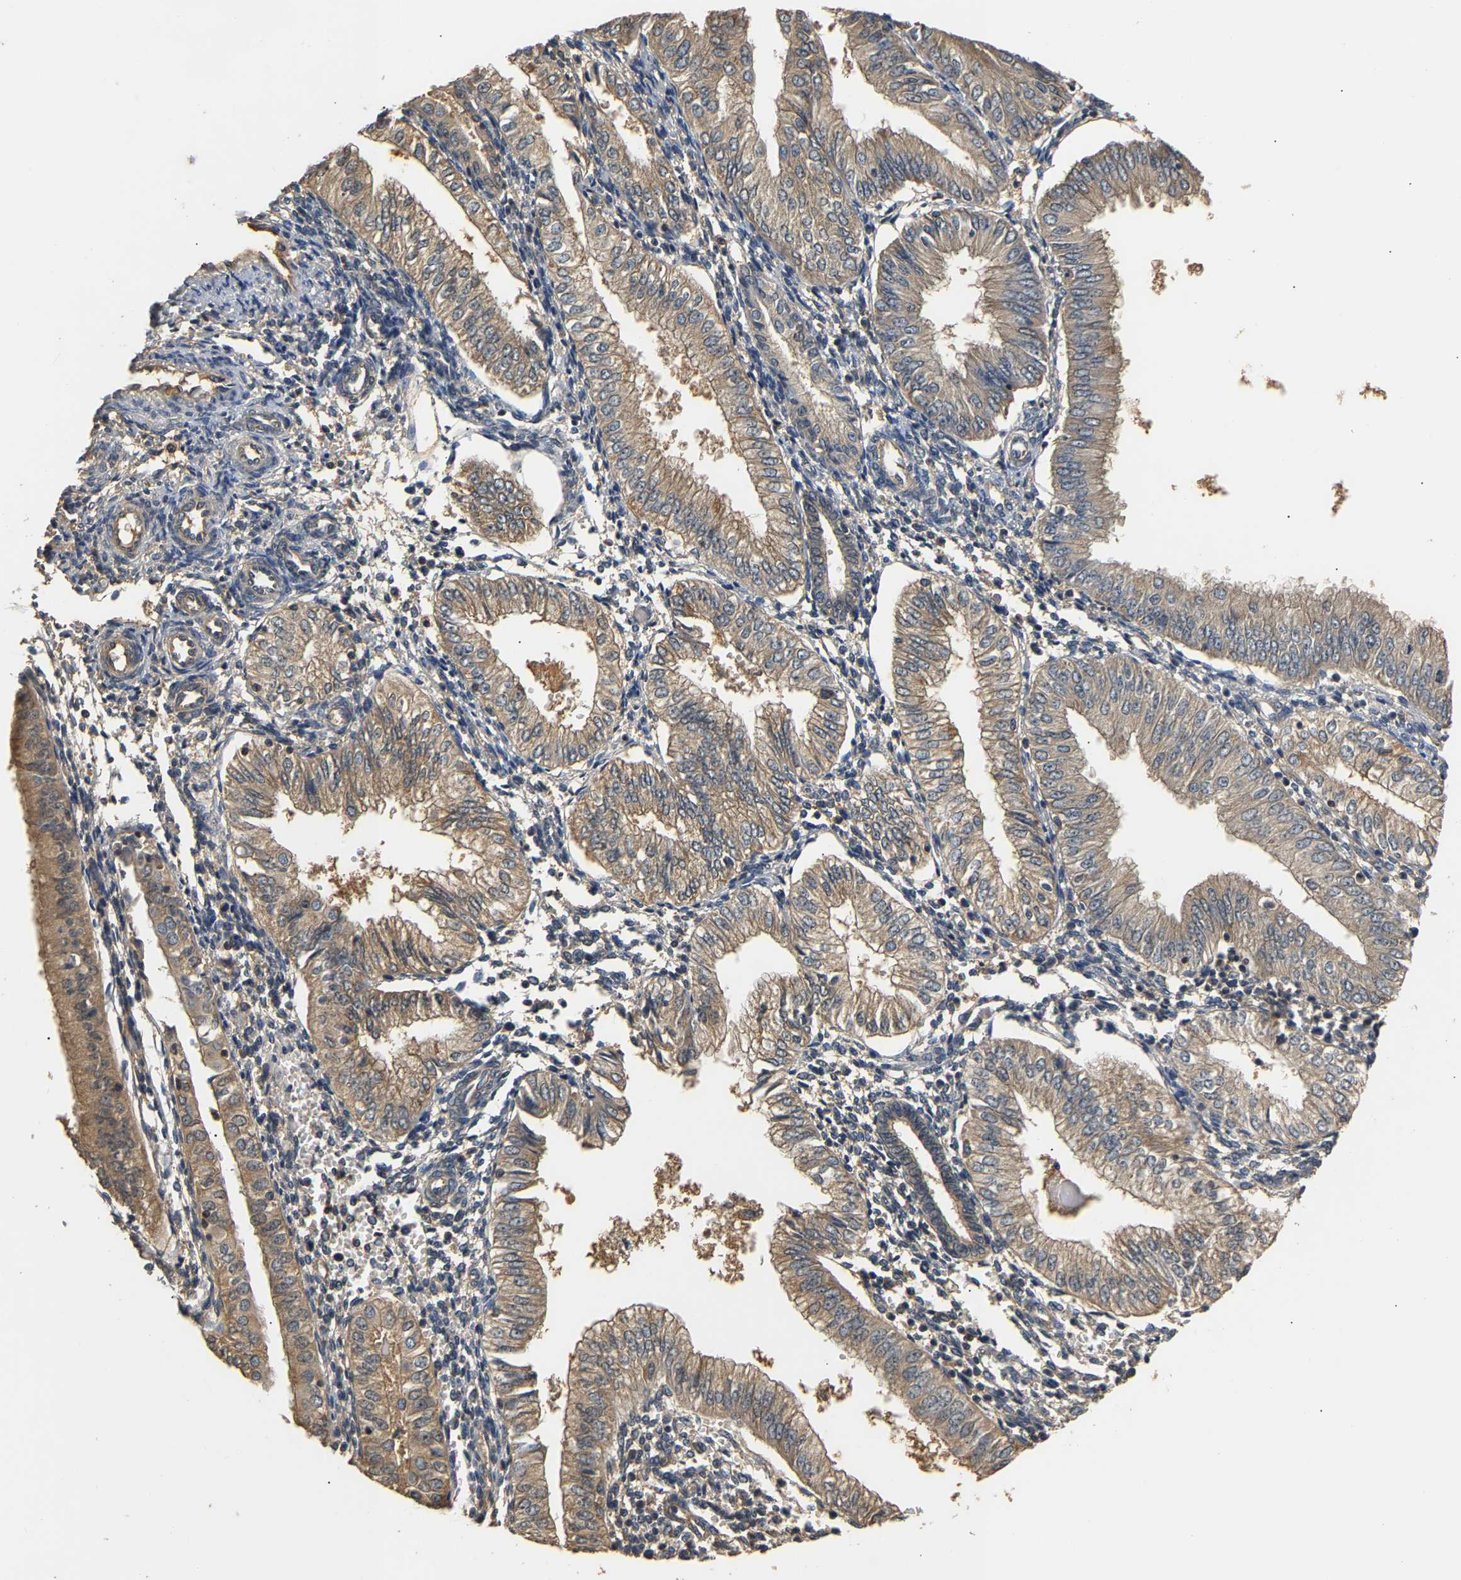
{"staining": {"intensity": "weak", "quantity": ">75%", "location": "cytoplasmic/membranous"}, "tissue": "endometrial cancer", "cell_type": "Tumor cells", "image_type": "cancer", "snomed": [{"axis": "morphology", "description": "Adenocarcinoma, NOS"}, {"axis": "topography", "description": "Endometrium"}], "caption": "Immunohistochemistry (IHC) (DAB (3,3'-diaminobenzidine)) staining of endometrial cancer exhibits weak cytoplasmic/membranous protein positivity in approximately >75% of tumor cells.", "gene": "GPI", "patient": {"sex": "female", "age": 53}}